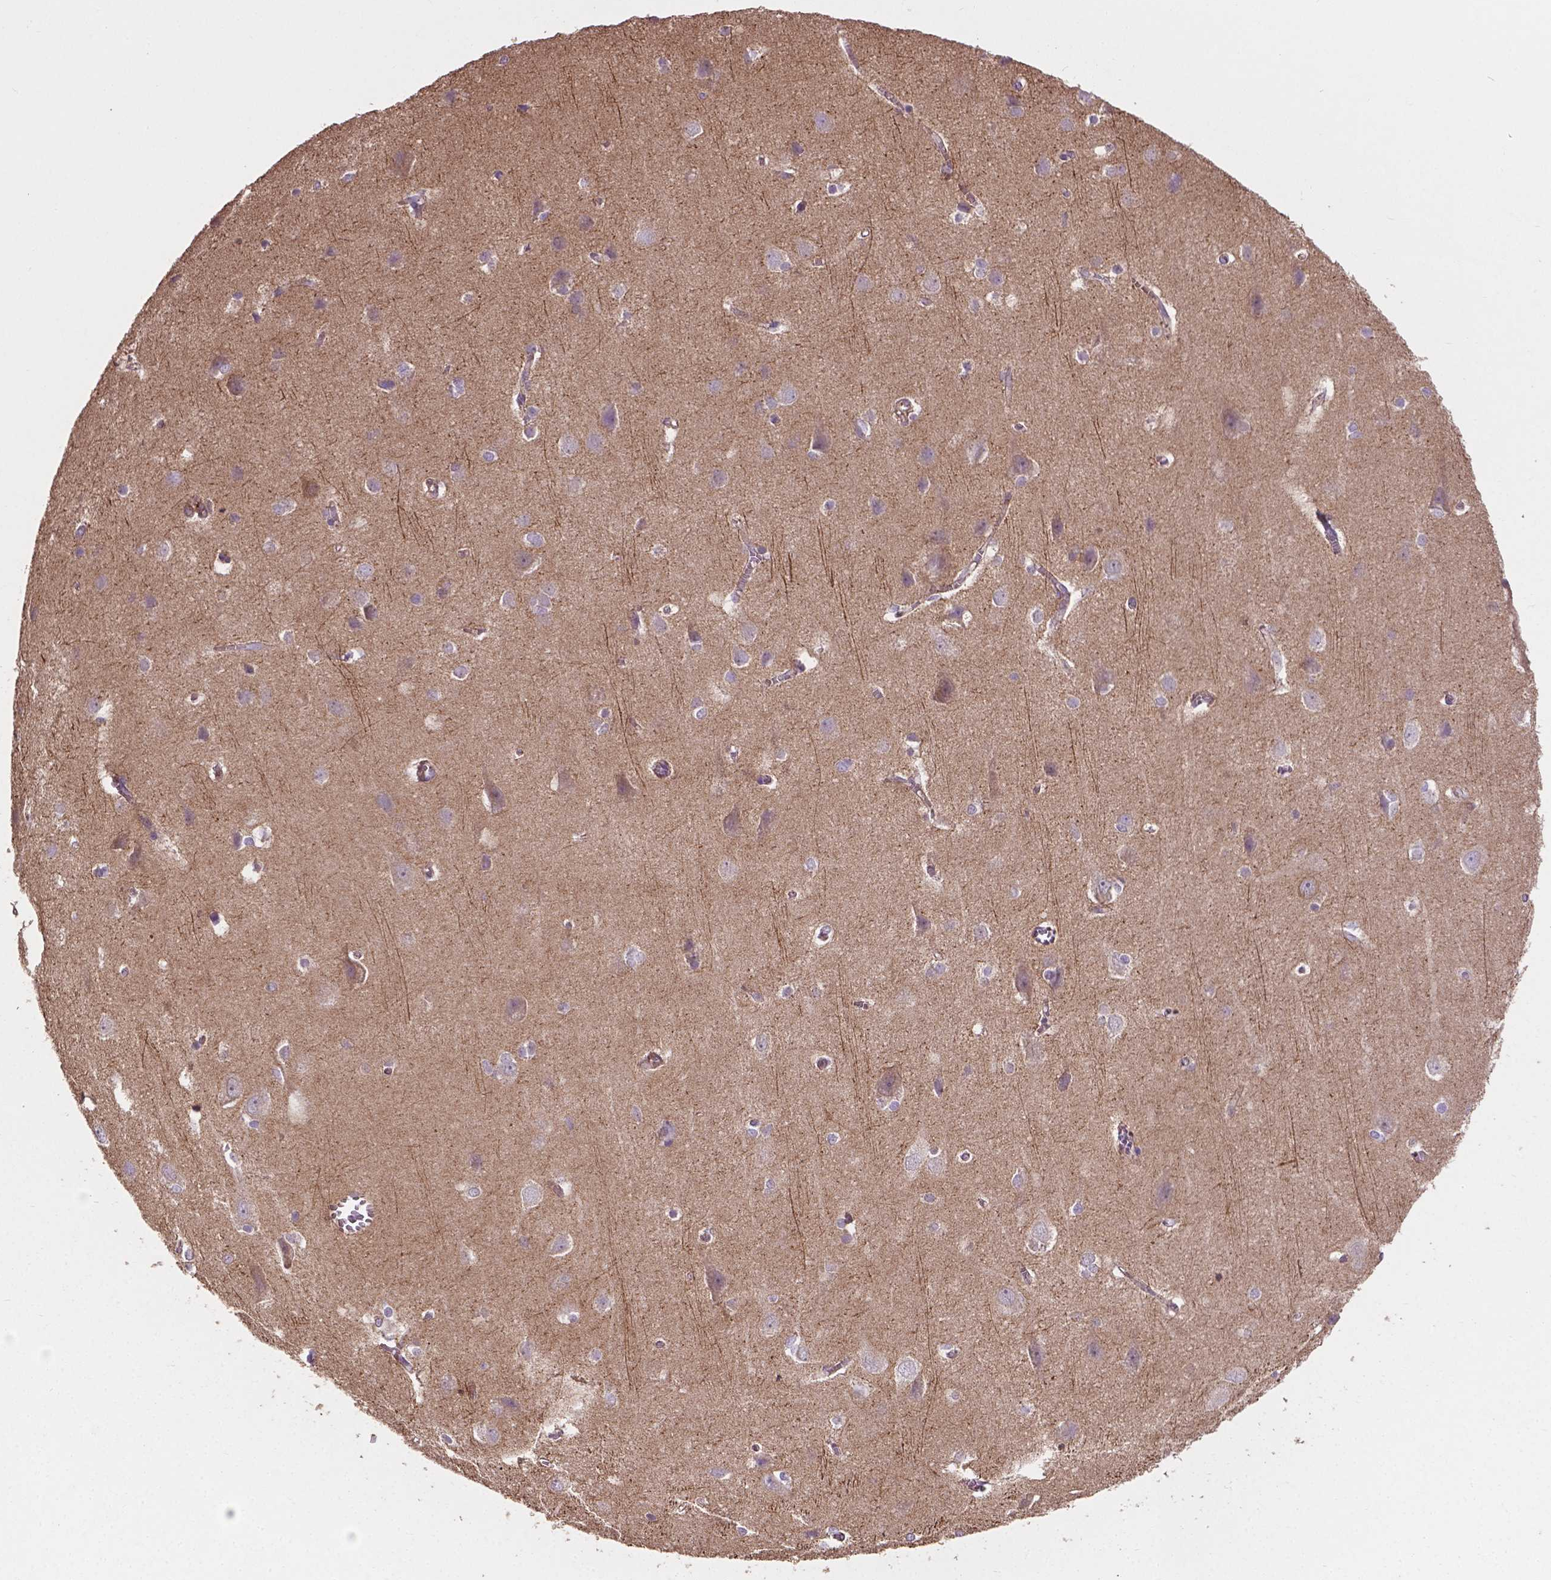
{"staining": {"intensity": "negative", "quantity": "none", "location": "none"}, "tissue": "cerebral cortex", "cell_type": "Endothelial cells", "image_type": "normal", "snomed": [{"axis": "morphology", "description": "Normal tissue, NOS"}, {"axis": "topography", "description": "Cerebral cortex"}], "caption": "Immunohistochemistry (IHC) of normal human cerebral cortex reveals no expression in endothelial cells. (Stains: DAB immunohistochemistry (IHC) with hematoxylin counter stain, Microscopy: brightfield microscopy at high magnification).", "gene": "TCAF1", "patient": {"sex": "male", "age": 37}}